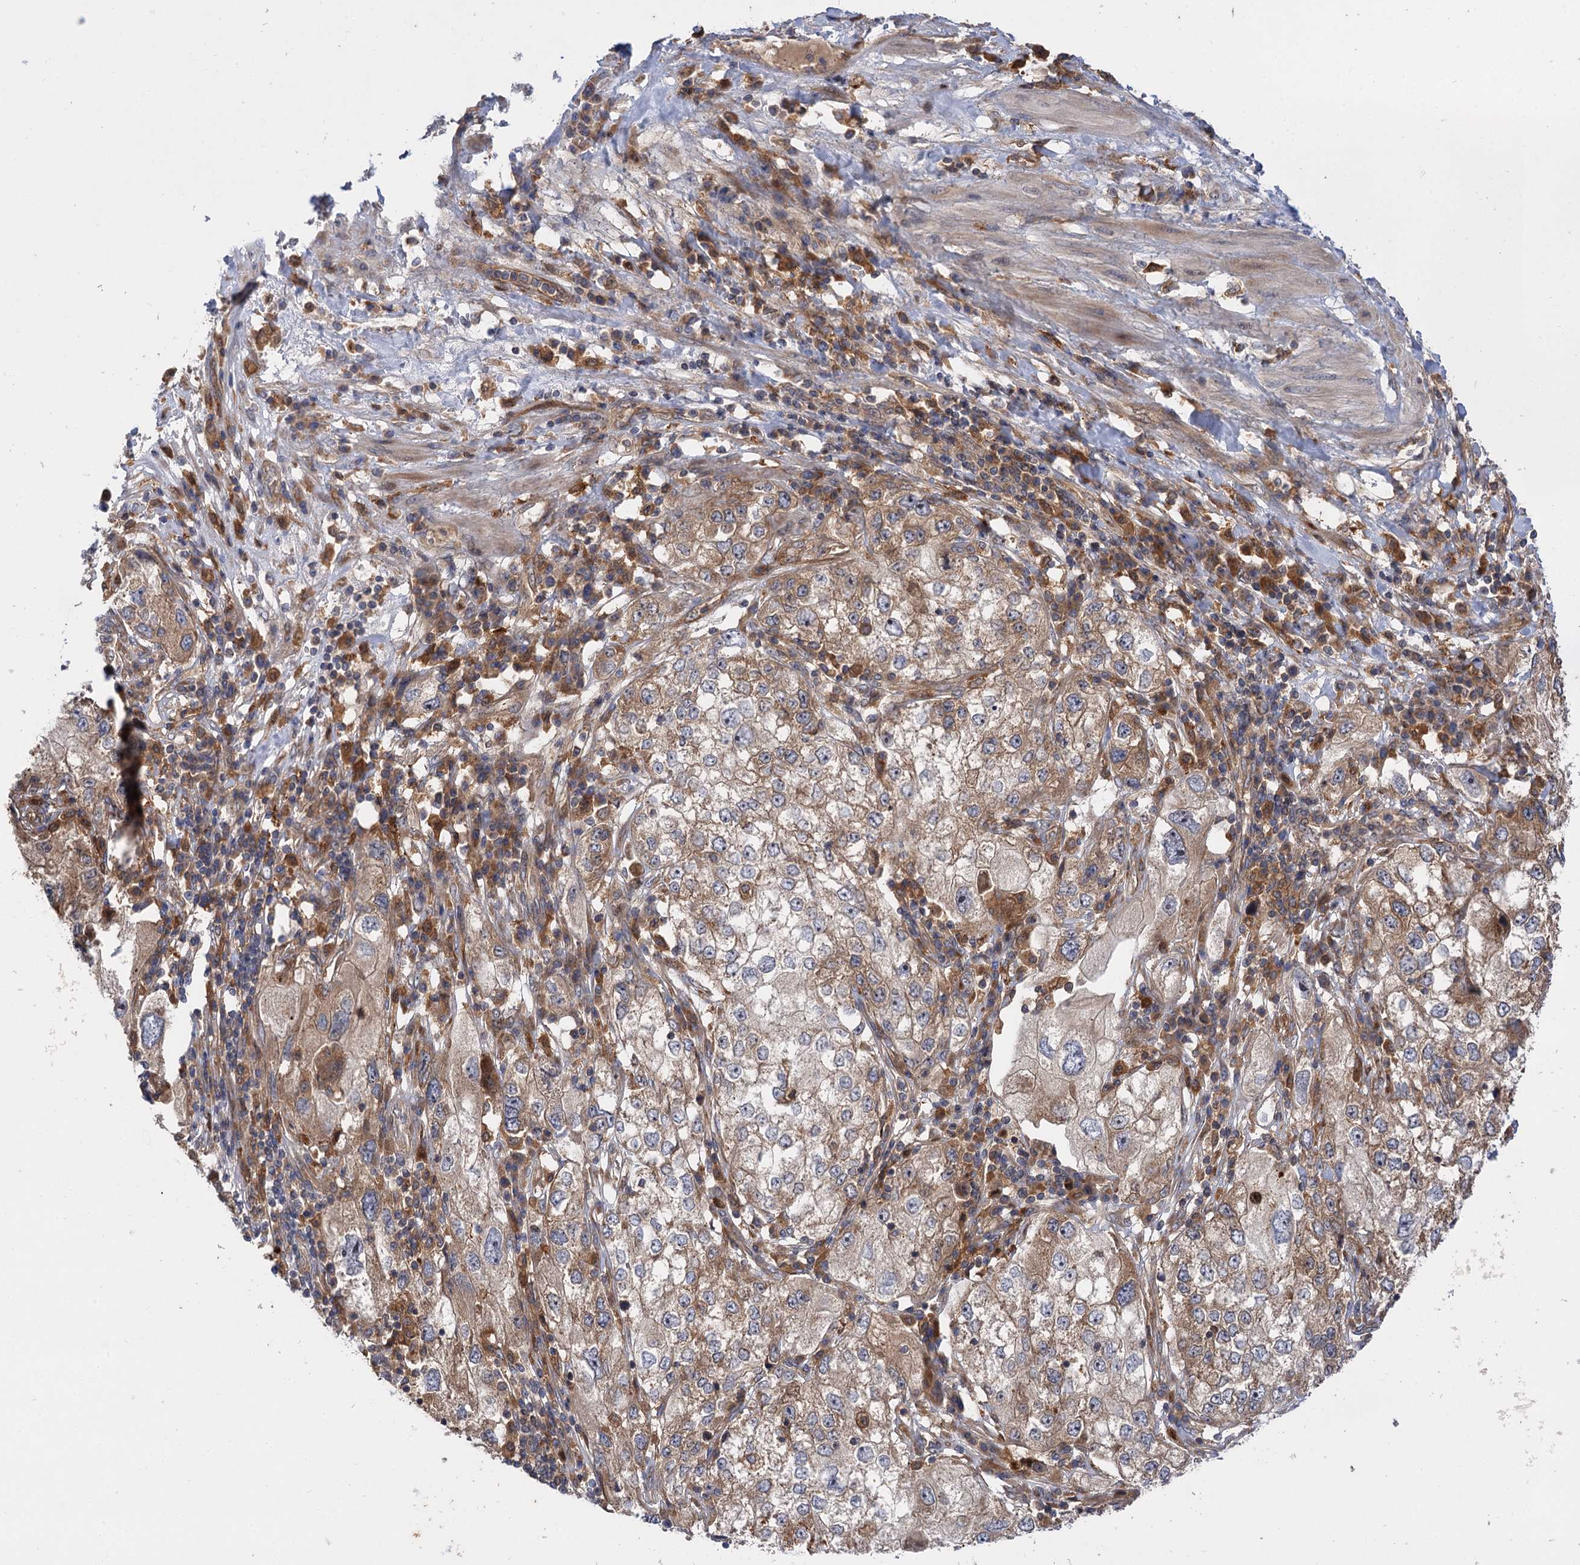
{"staining": {"intensity": "moderate", "quantity": ">75%", "location": "cytoplasmic/membranous"}, "tissue": "endometrial cancer", "cell_type": "Tumor cells", "image_type": "cancer", "snomed": [{"axis": "morphology", "description": "Adenocarcinoma, NOS"}, {"axis": "topography", "description": "Endometrium"}], "caption": "The image shows immunohistochemical staining of endometrial adenocarcinoma. There is moderate cytoplasmic/membranous expression is present in approximately >75% of tumor cells.", "gene": "PATL1", "patient": {"sex": "female", "age": 49}}